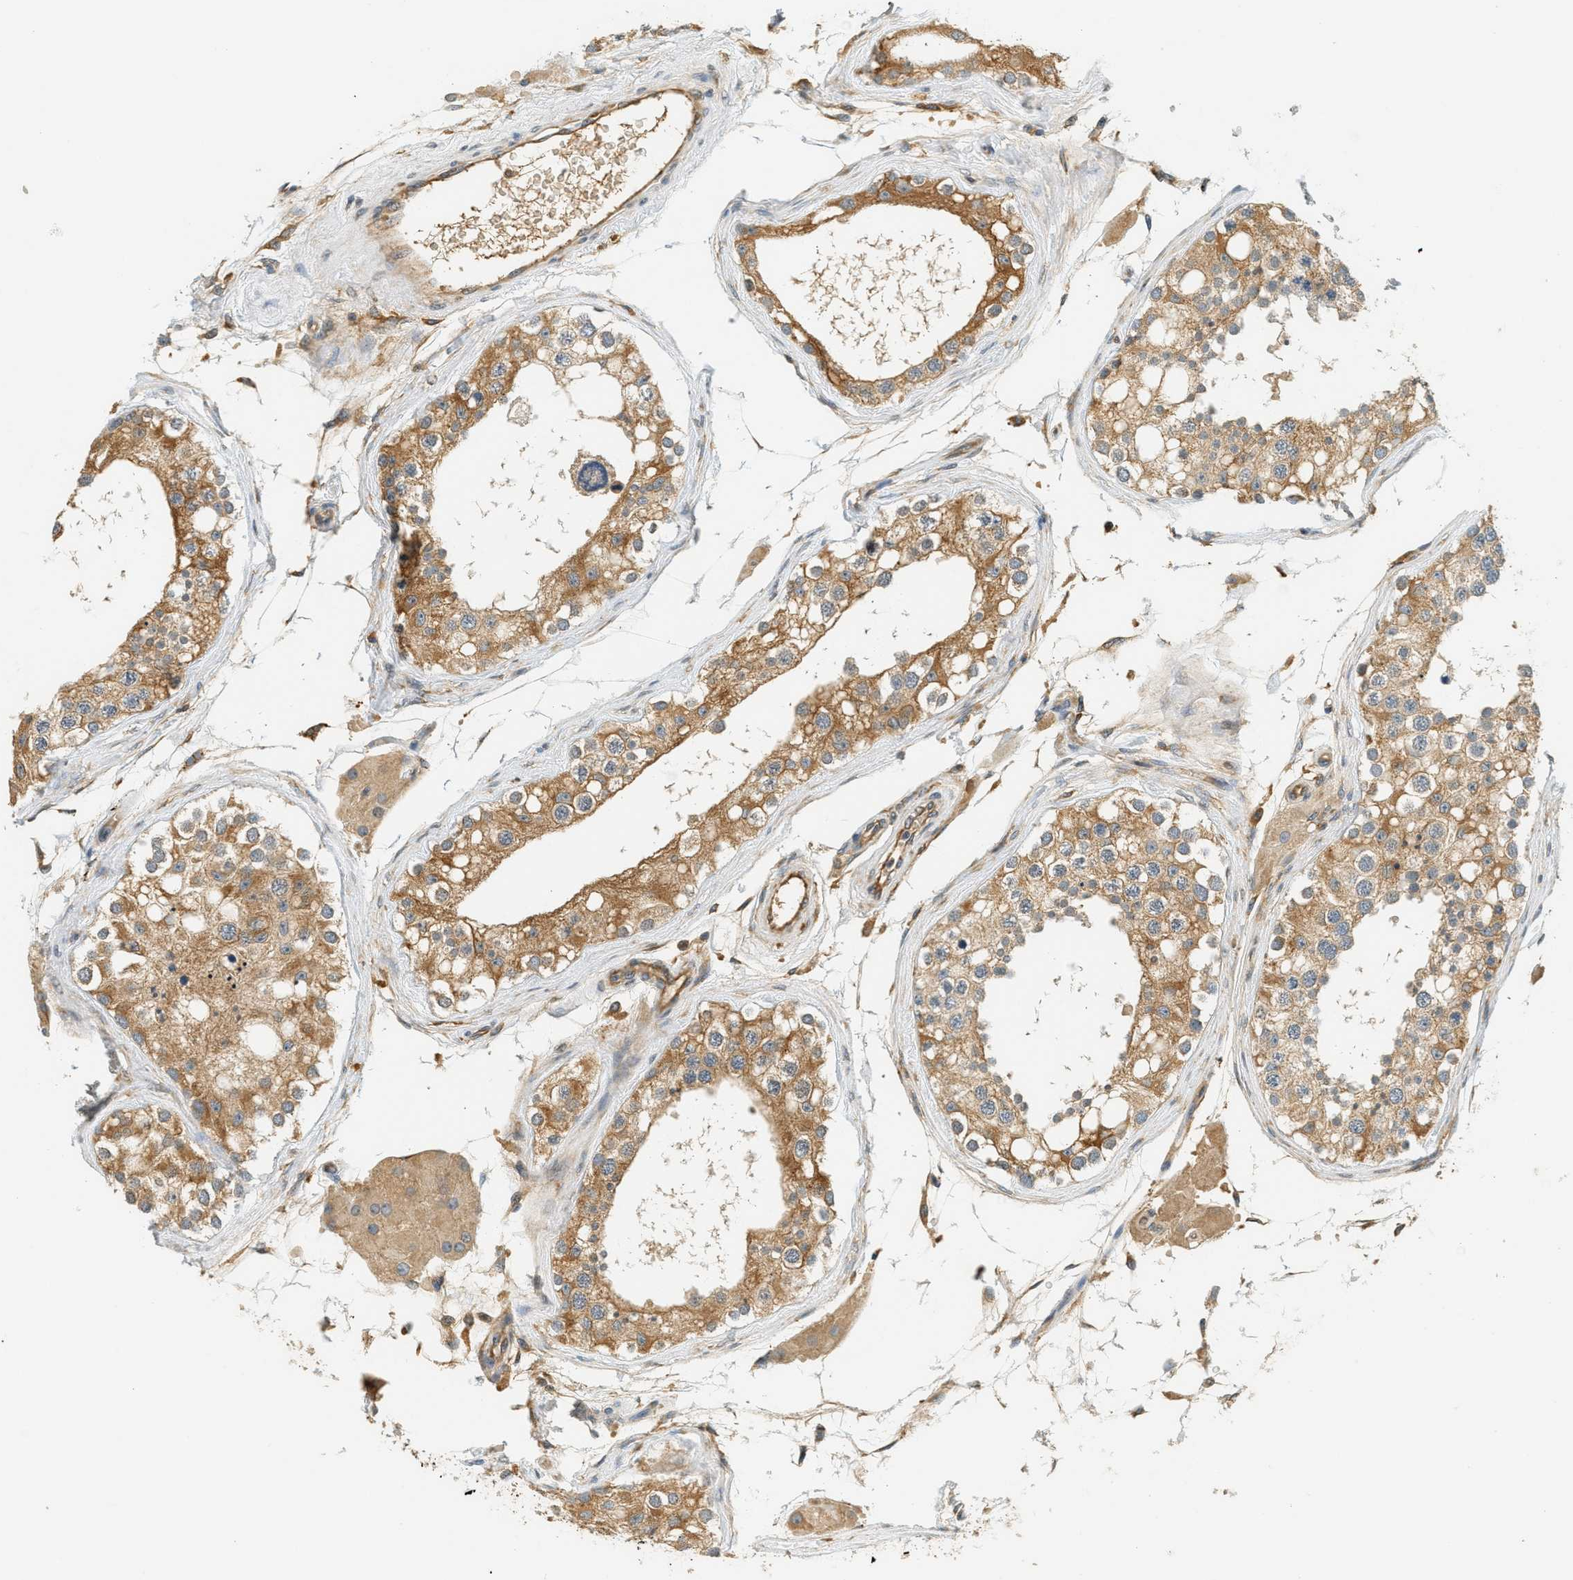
{"staining": {"intensity": "moderate", "quantity": ">75%", "location": "cytoplasmic/membranous"}, "tissue": "testis", "cell_type": "Cells in seminiferous ducts", "image_type": "normal", "snomed": [{"axis": "morphology", "description": "Normal tissue, NOS"}, {"axis": "topography", "description": "Testis"}], "caption": "Moderate cytoplasmic/membranous staining is identified in about >75% of cells in seminiferous ducts in benign testis. (Stains: DAB (3,3'-diaminobenzidine) in brown, nuclei in blue, Microscopy: brightfield microscopy at high magnification).", "gene": "PDK1", "patient": {"sex": "male", "age": 68}}